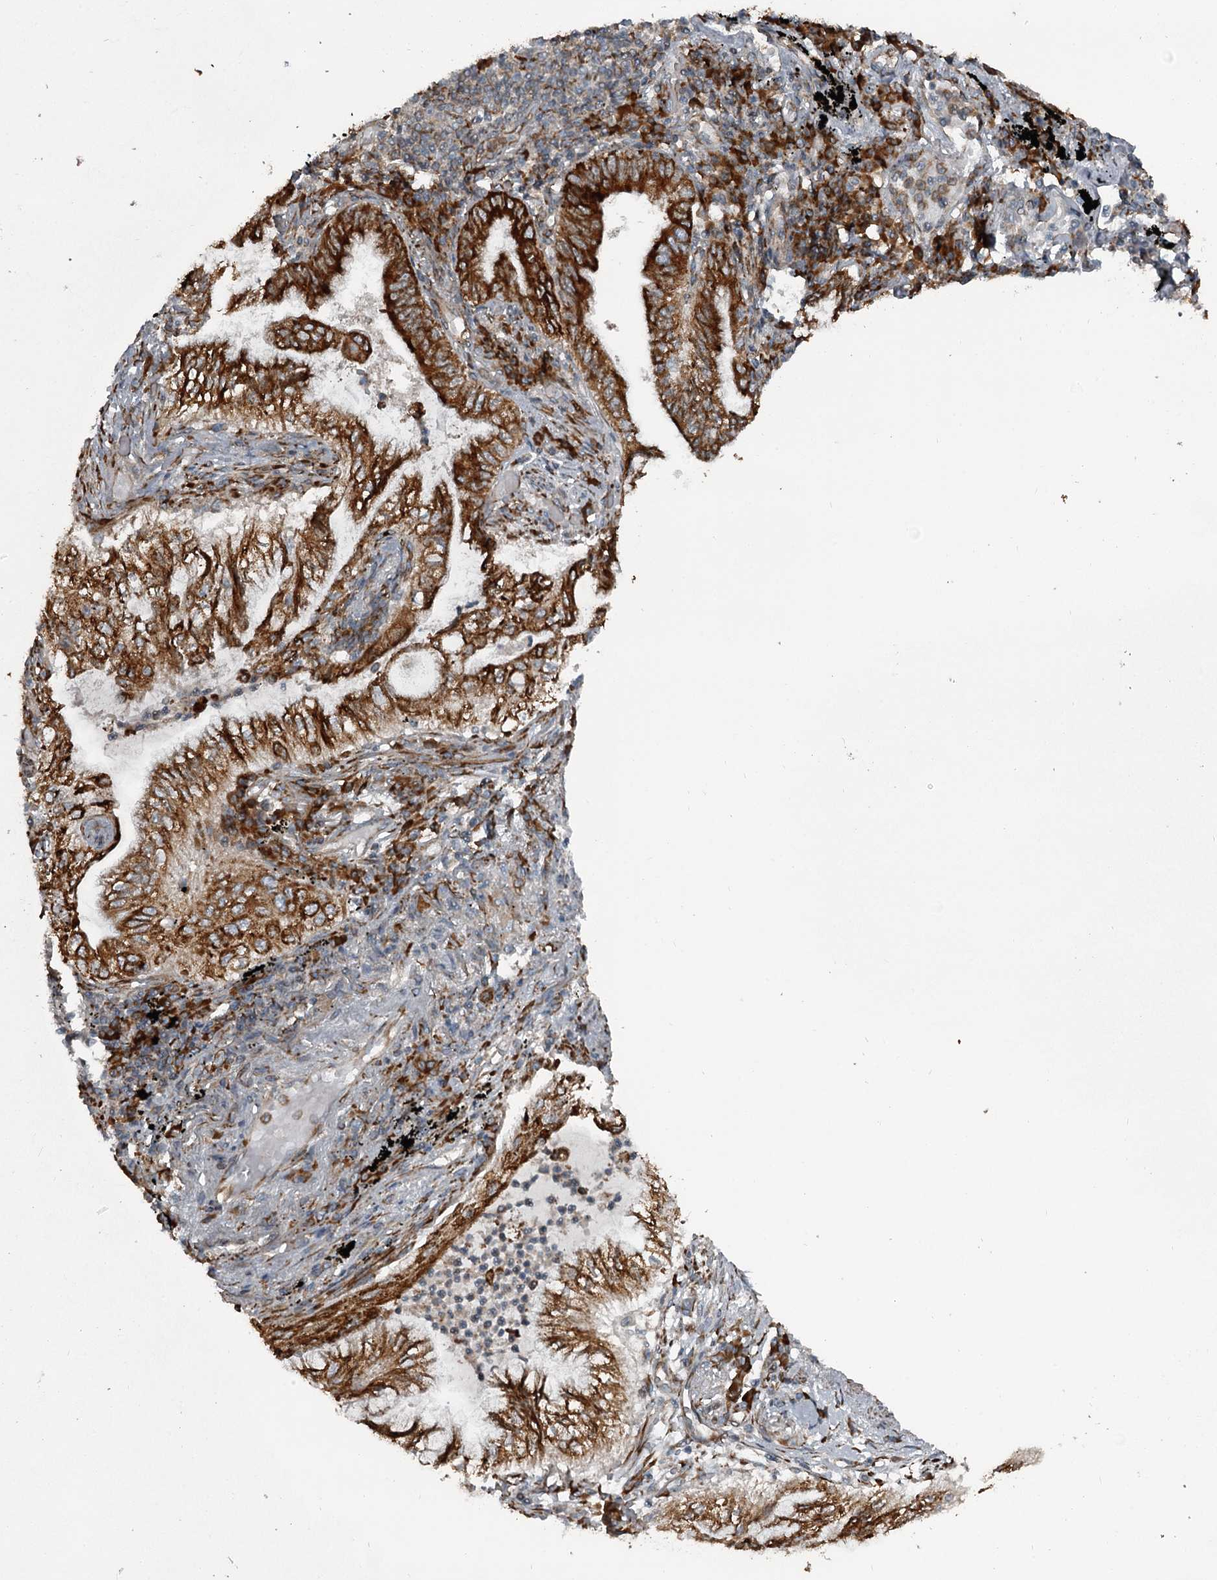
{"staining": {"intensity": "strong", "quantity": ">75%", "location": "cytoplasmic/membranous"}, "tissue": "lung cancer", "cell_type": "Tumor cells", "image_type": "cancer", "snomed": [{"axis": "morphology", "description": "Adenocarcinoma, NOS"}, {"axis": "topography", "description": "Lung"}], "caption": "Brown immunohistochemical staining in lung cancer (adenocarcinoma) exhibits strong cytoplasmic/membranous positivity in about >75% of tumor cells.", "gene": "RASSF8", "patient": {"sex": "female", "age": 70}}